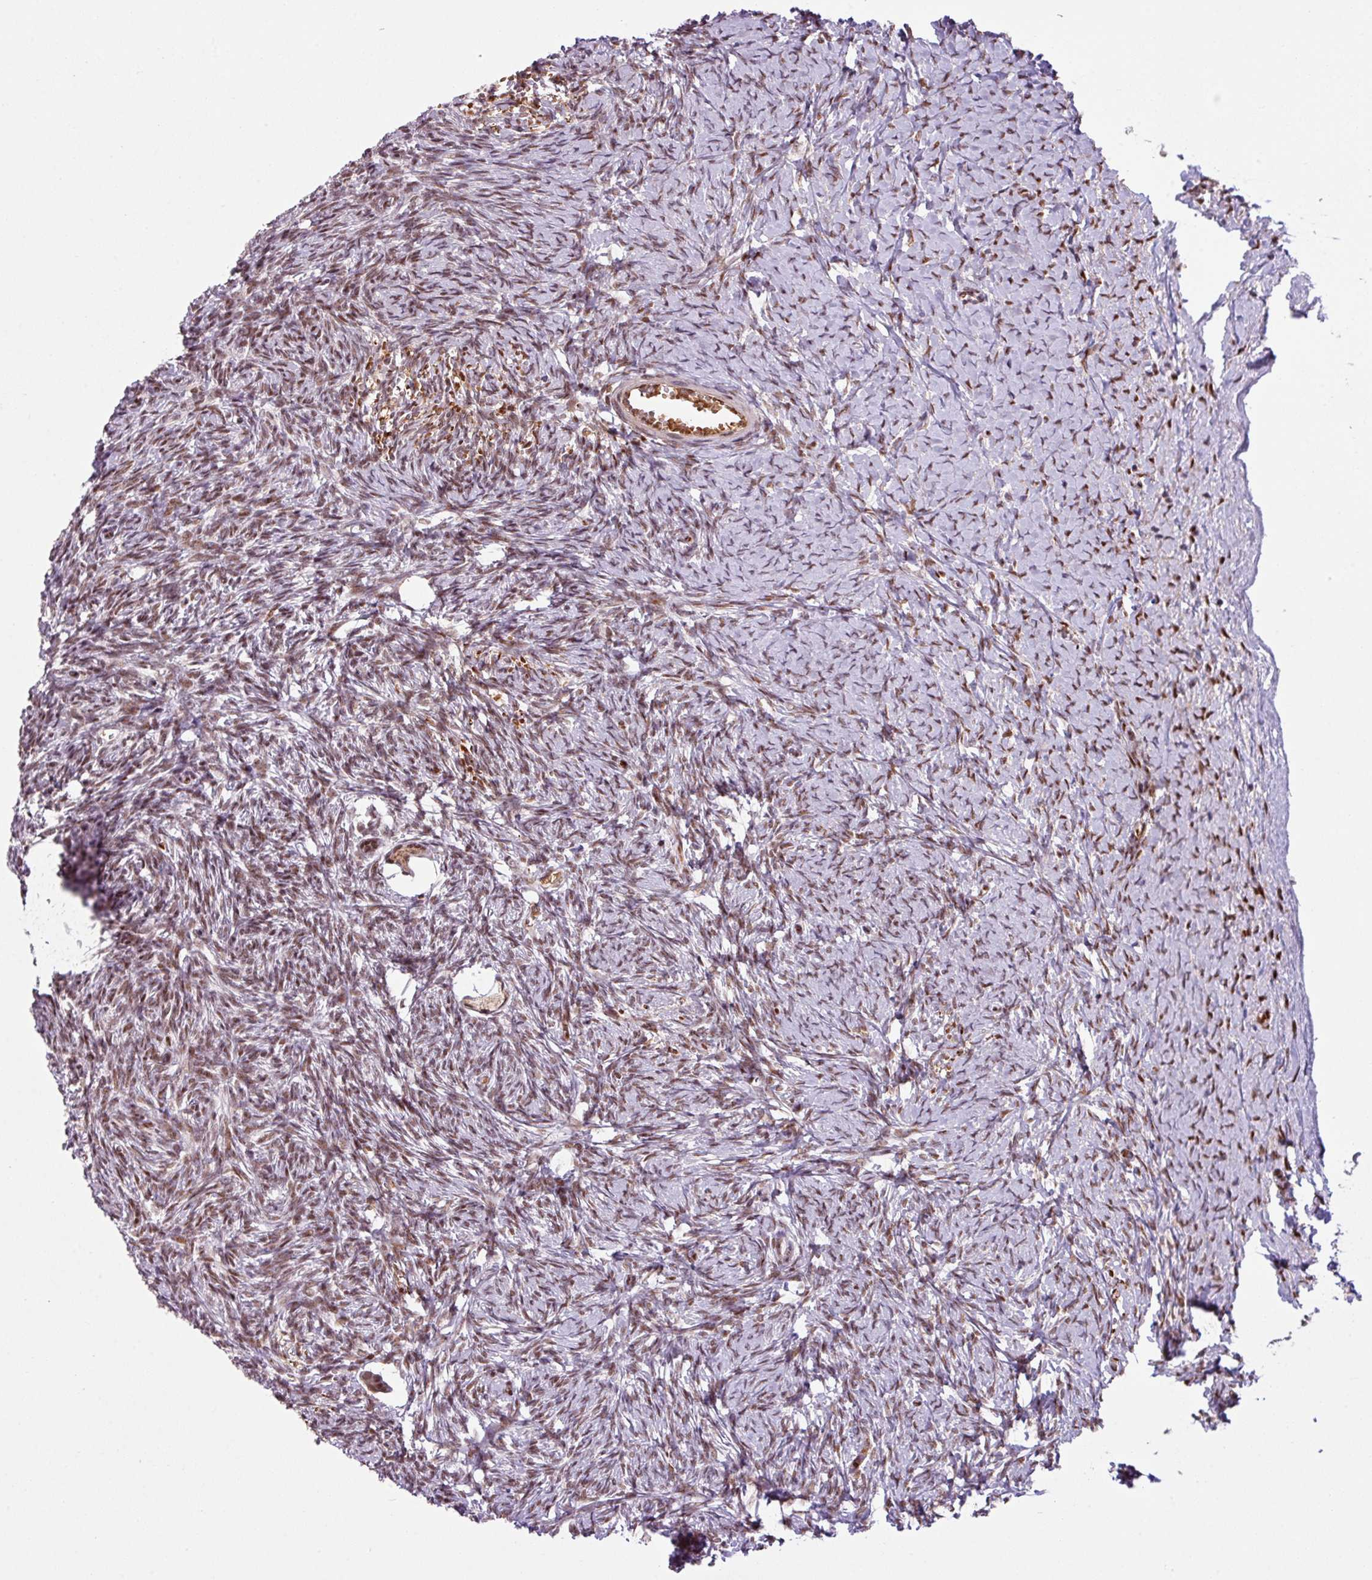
{"staining": {"intensity": "moderate", "quantity": ">75%", "location": "cytoplasmic/membranous,nuclear"}, "tissue": "ovary", "cell_type": "Follicle cells", "image_type": "normal", "snomed": [{"axis": "morphology", "description": "Normal tissue, NOS"}, {"axis": "topography", "description": "Ovary"}], "caption": "IHC (DAB) staining of normal human ovary reveals moderate cytoplasmic/membranous,nuclear protein expression in about >75% of follicle cells.", "gene": "PRDM5", "patient": {"sex": "female", "age": 39}}